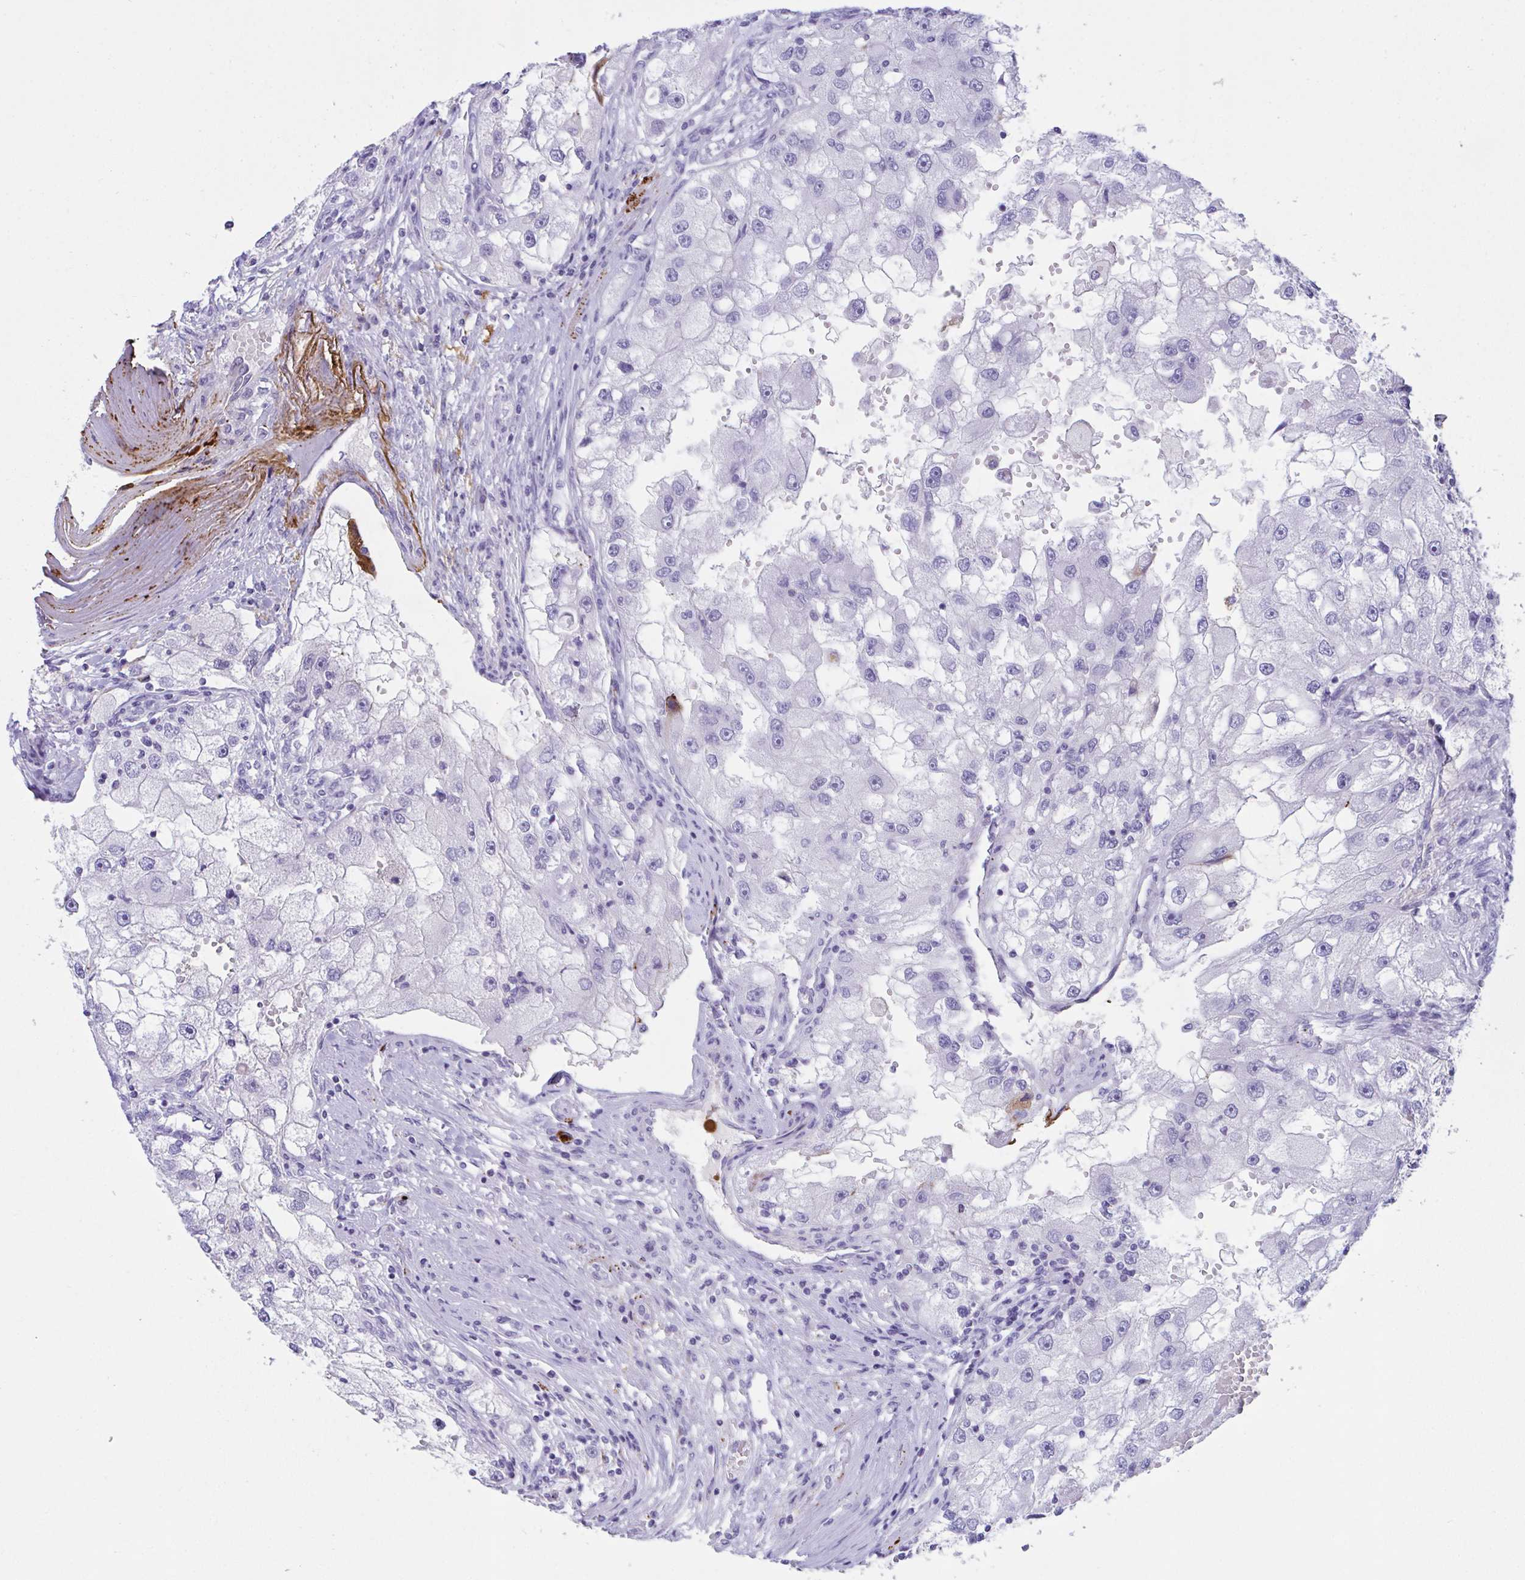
{"staining": {"intensity": "negative", "quantity": "none", "location": "none"}, "tissue": "renal cancer", "cell_type": "Tumor cells", "image_type": "cancer", "snomed": [{"axis": "morphology", "description": "Adenocarcinoma, NOS"}, {"axis": "topography", "description": "Kidney"}], "caption": "Image shows no significant protein positivity in tumor cells of renal cancer (adenocarcinoma).", "gene": "KMT2E", "patient": {"sex": "male", "age": 63}}